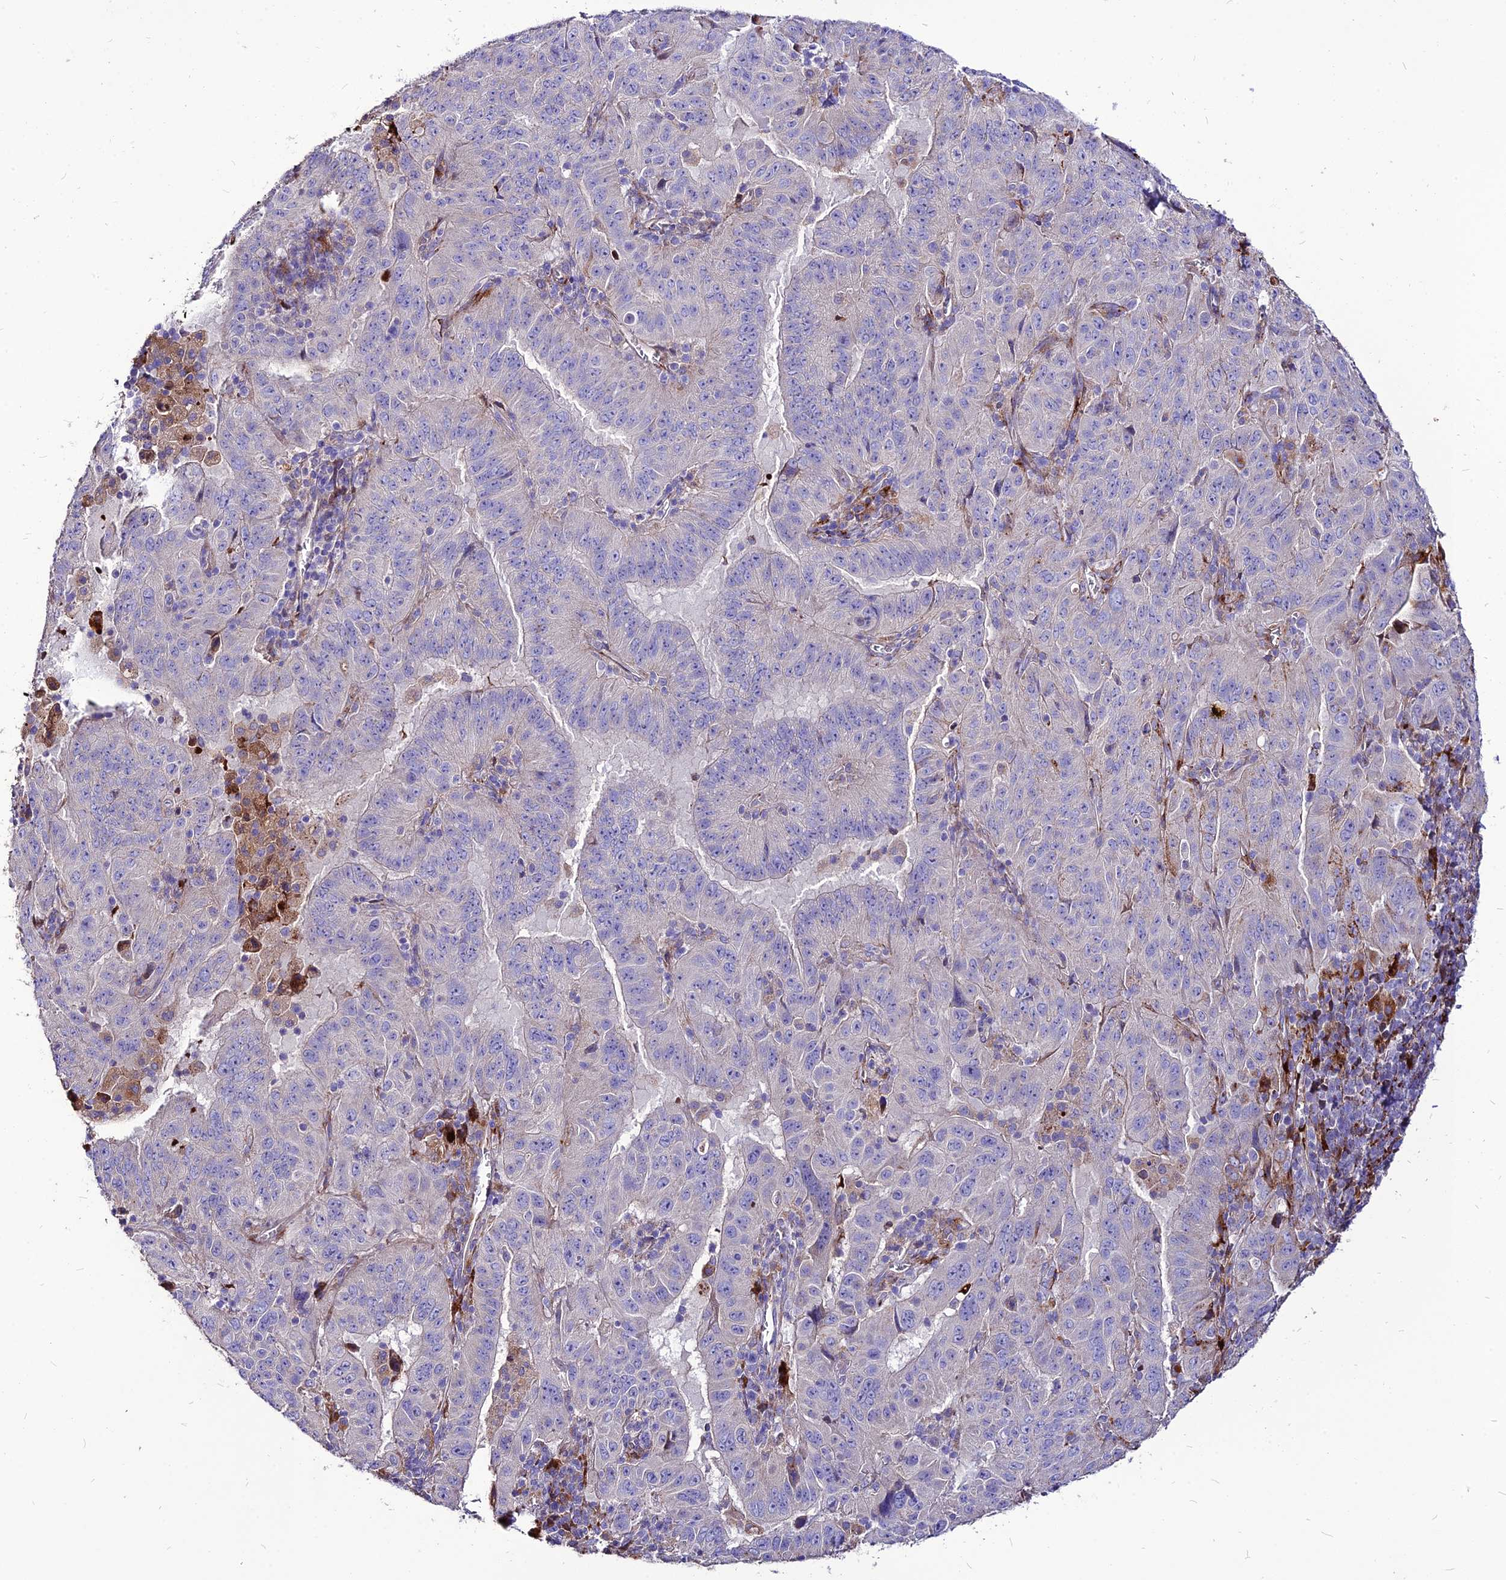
{"staining": {"intensity": "negative", "quantity": "none", "location": "none"}, "tissue": "pancreatic cancer", "cell_type": "Tumor cells", "image_type": "cancer", "snomed": [{"axis": "morphology", "description": "Adenocarcinoma, NOS"}, {"axis": "topography", "description": "Pancreas"}], "caption": "Protein analysis of pancreatic cancer (adenocarcinoma) shows no significant staining in tumor cells. (Brightfield microscopy of DAB (3,3'-diaminobenzidine) immunohistochemistry (IHC) at high magnification).", "gene": "RIMOC1", "patient": {"sex": "male", "age": 63}}